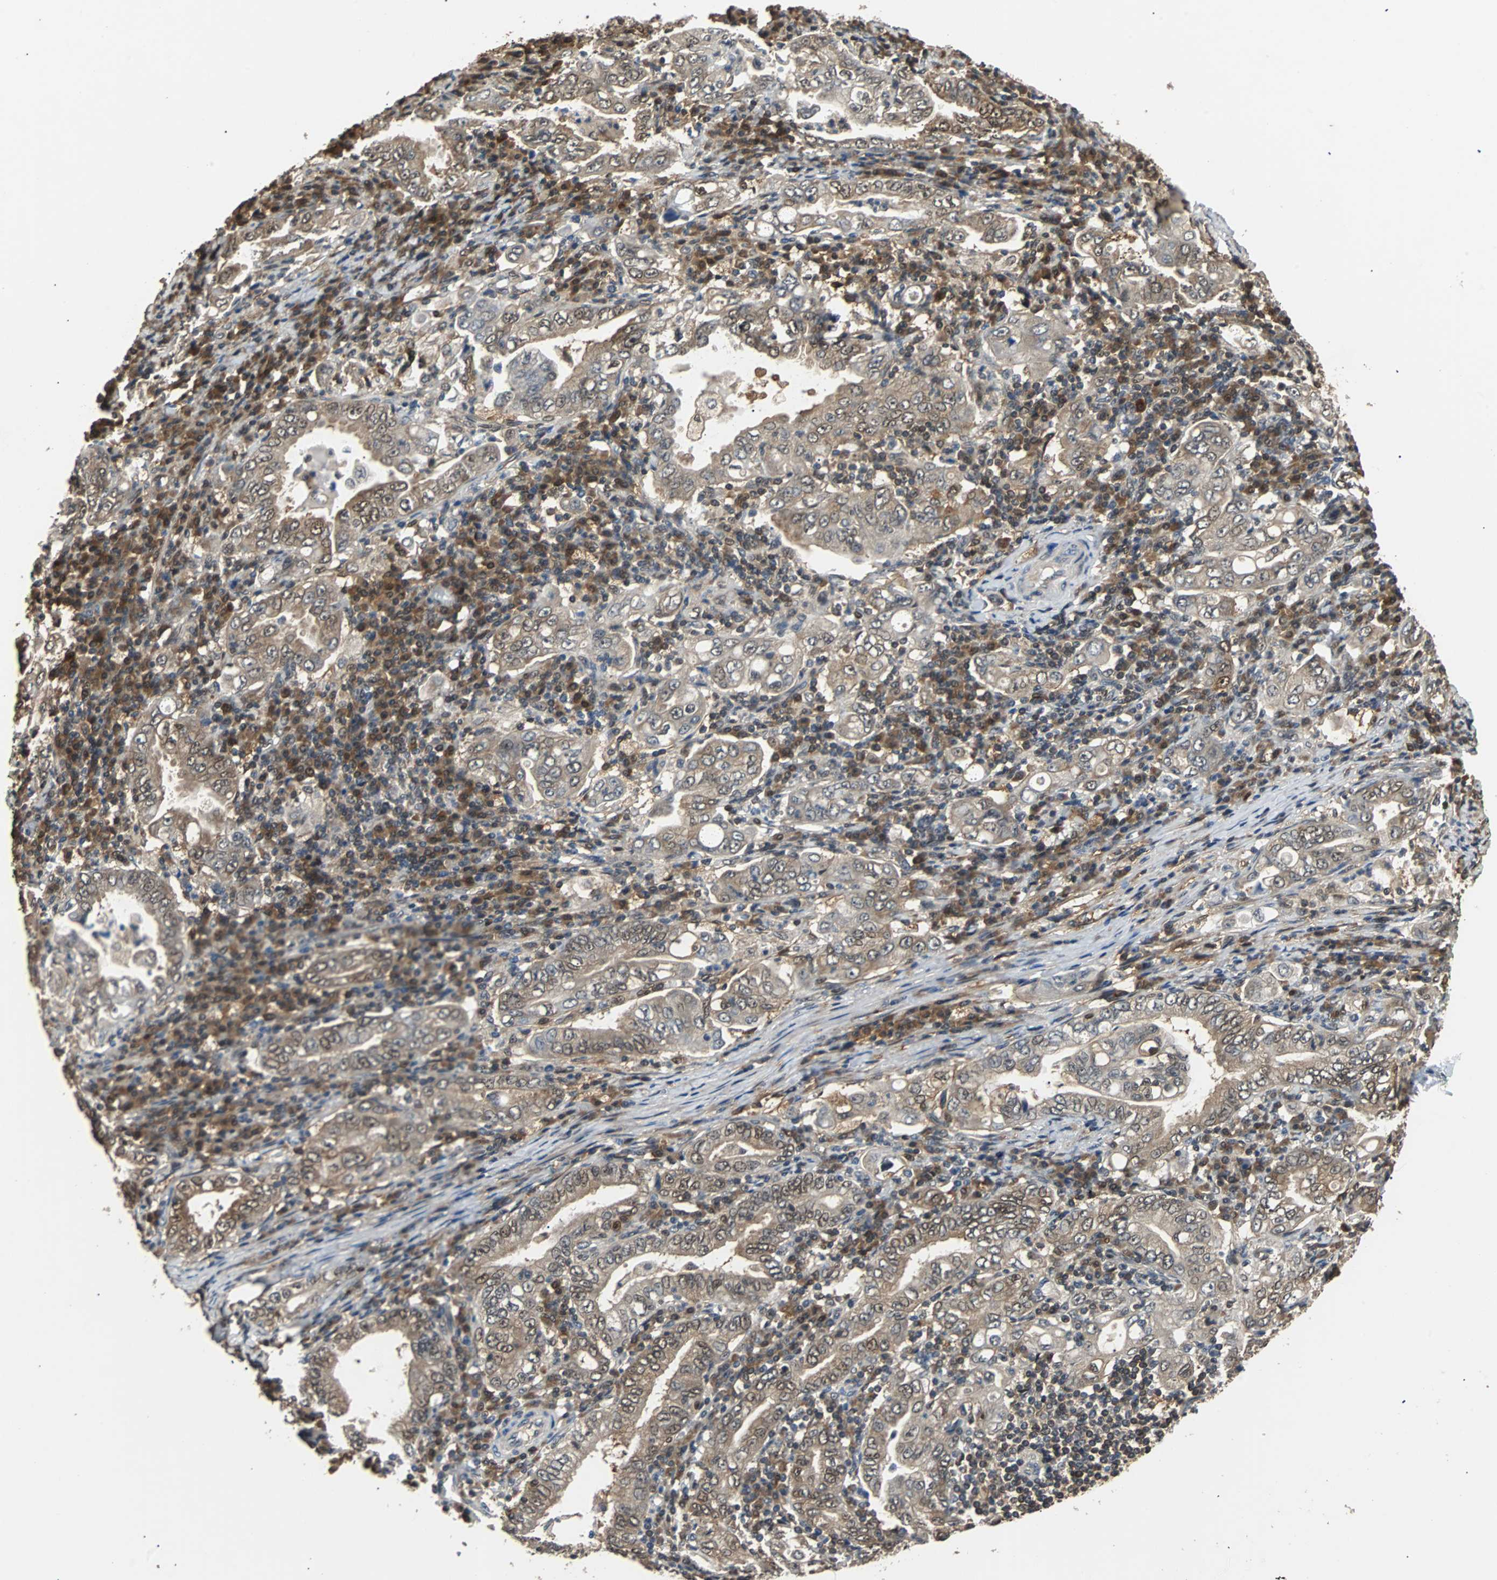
{"staining": {"intensity": "weak", "quantity": ">75%", "location": "cytoplasmic/membranous"}, "tissue": "stomach cancer", "cell_type": "Tumor cells", "image_type": "cancer", "snomed": [{"axis": "morphology", "description": "Normal tissue, NOS"}, {"axis": "morphology", "description": "Adenocarcinoma, NOS"}, {"axis": "topography", "description": "Esophagus"}, {"axis": "topography", "description": "Stomach, upper"}, {"axis": "topography", "description": "Peripheral nerve tissue"}], "caption": "Immunohistochemistry (IHC) of adenocarcinoma (stomach) demonstrates low levels of weak cytoplasmic/membranous positivity in approximately >75% of tumor cells. (DAB = brown stain, brightfield microscopy at high magnification).", "gene": "PRDX6", "patient": {"sex": "male", "age": 62}}